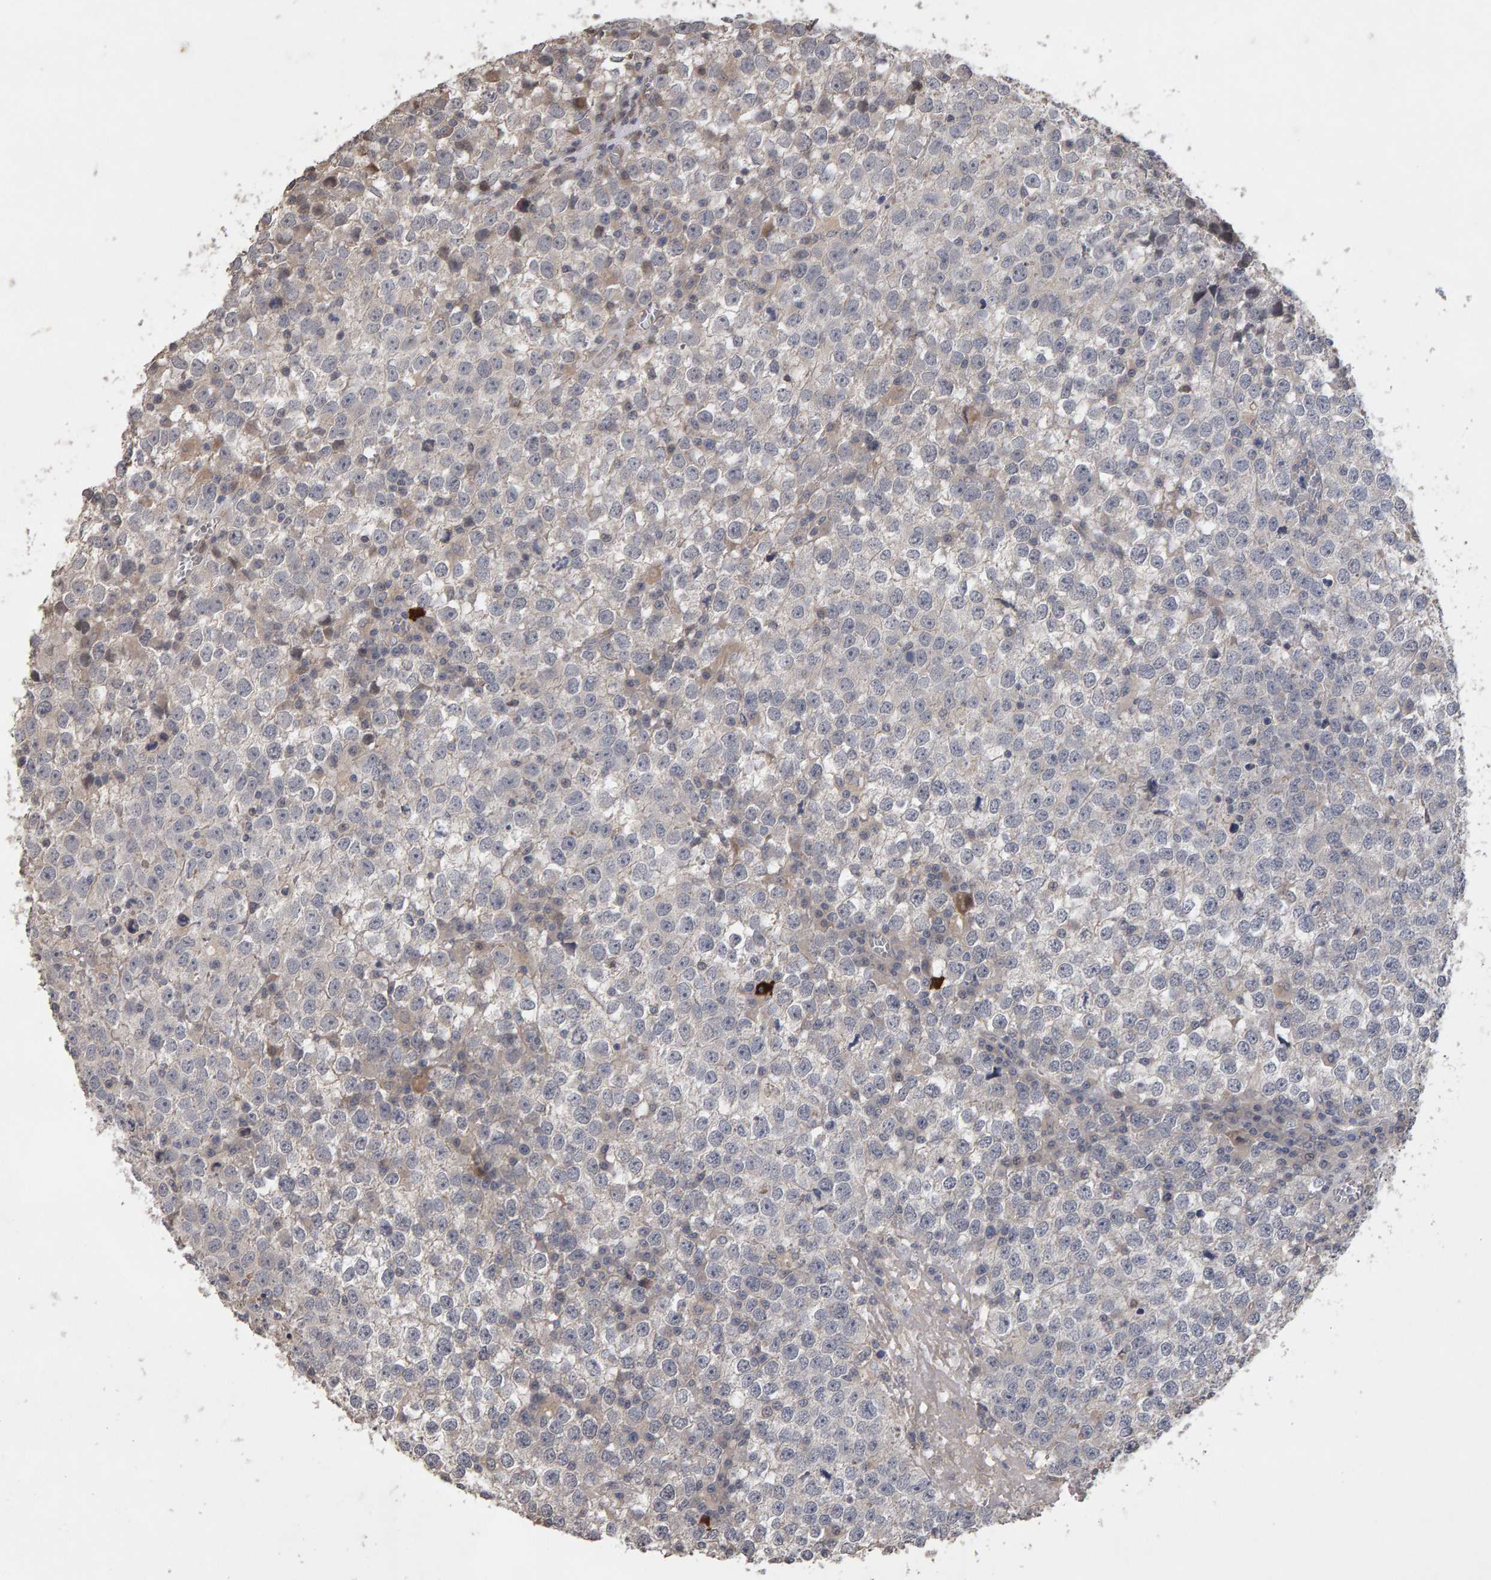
{"staining": {"intensity": "negative", "quantity": "none", "location": "none"}, "tissue": "testis cancer", "cell_type": "Tumor cells", "image_type": "cancer", "snomed": [{"axis": "morphology", "description": "Seminoma, NOS"}, {"axis": "topography", "description": "Testis"}], "caption": "Immunohistochemical staining of testis seminoma exhibits no significant staining in tumor cells.", "gene": "COASY", "patient": {"sex": "male", "age": 65}}